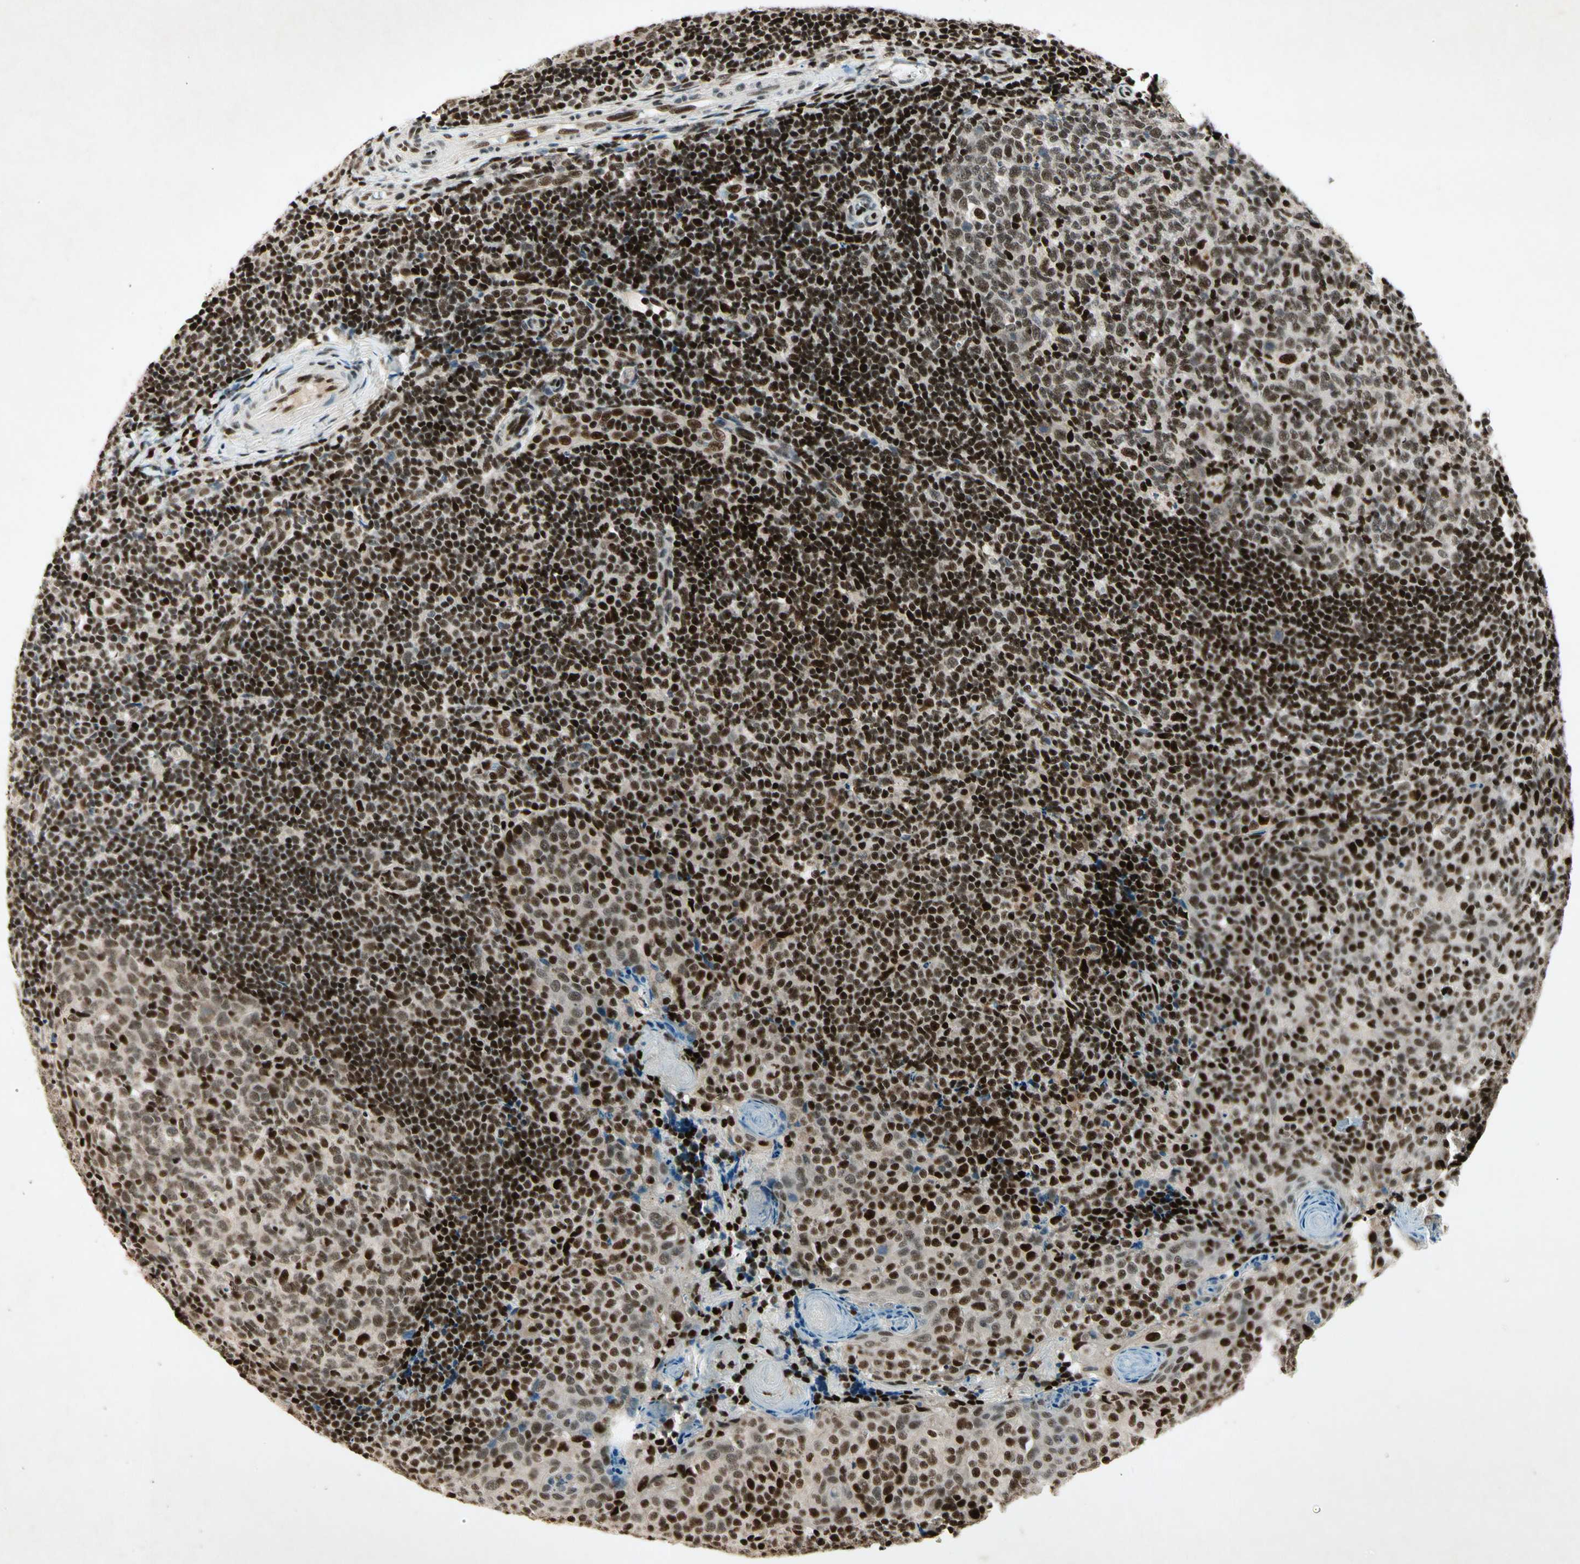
{"staining": {"intensity": "strong", "quantity": ">75%", "location": "nuclear"}, "tissue": "tonsil", "cell_type": "Germinal center cells", "image_type": "normal", "snomed": [{"axis": "morphology", "description": "Normal tissue, NOS"}, {"axis": "topography", "description": "Tonsil"}], "caption": "Protein expression analysis of benign human tonsil reveals strong nuclear expression in about >75% of germinal center cells. (Stains: DAB in brown, nuclei in blue, Microscopy: brightfield microscopy at high magnification).", "gene": "RNF43", "patient": {"sex": "female", "age": 19}}